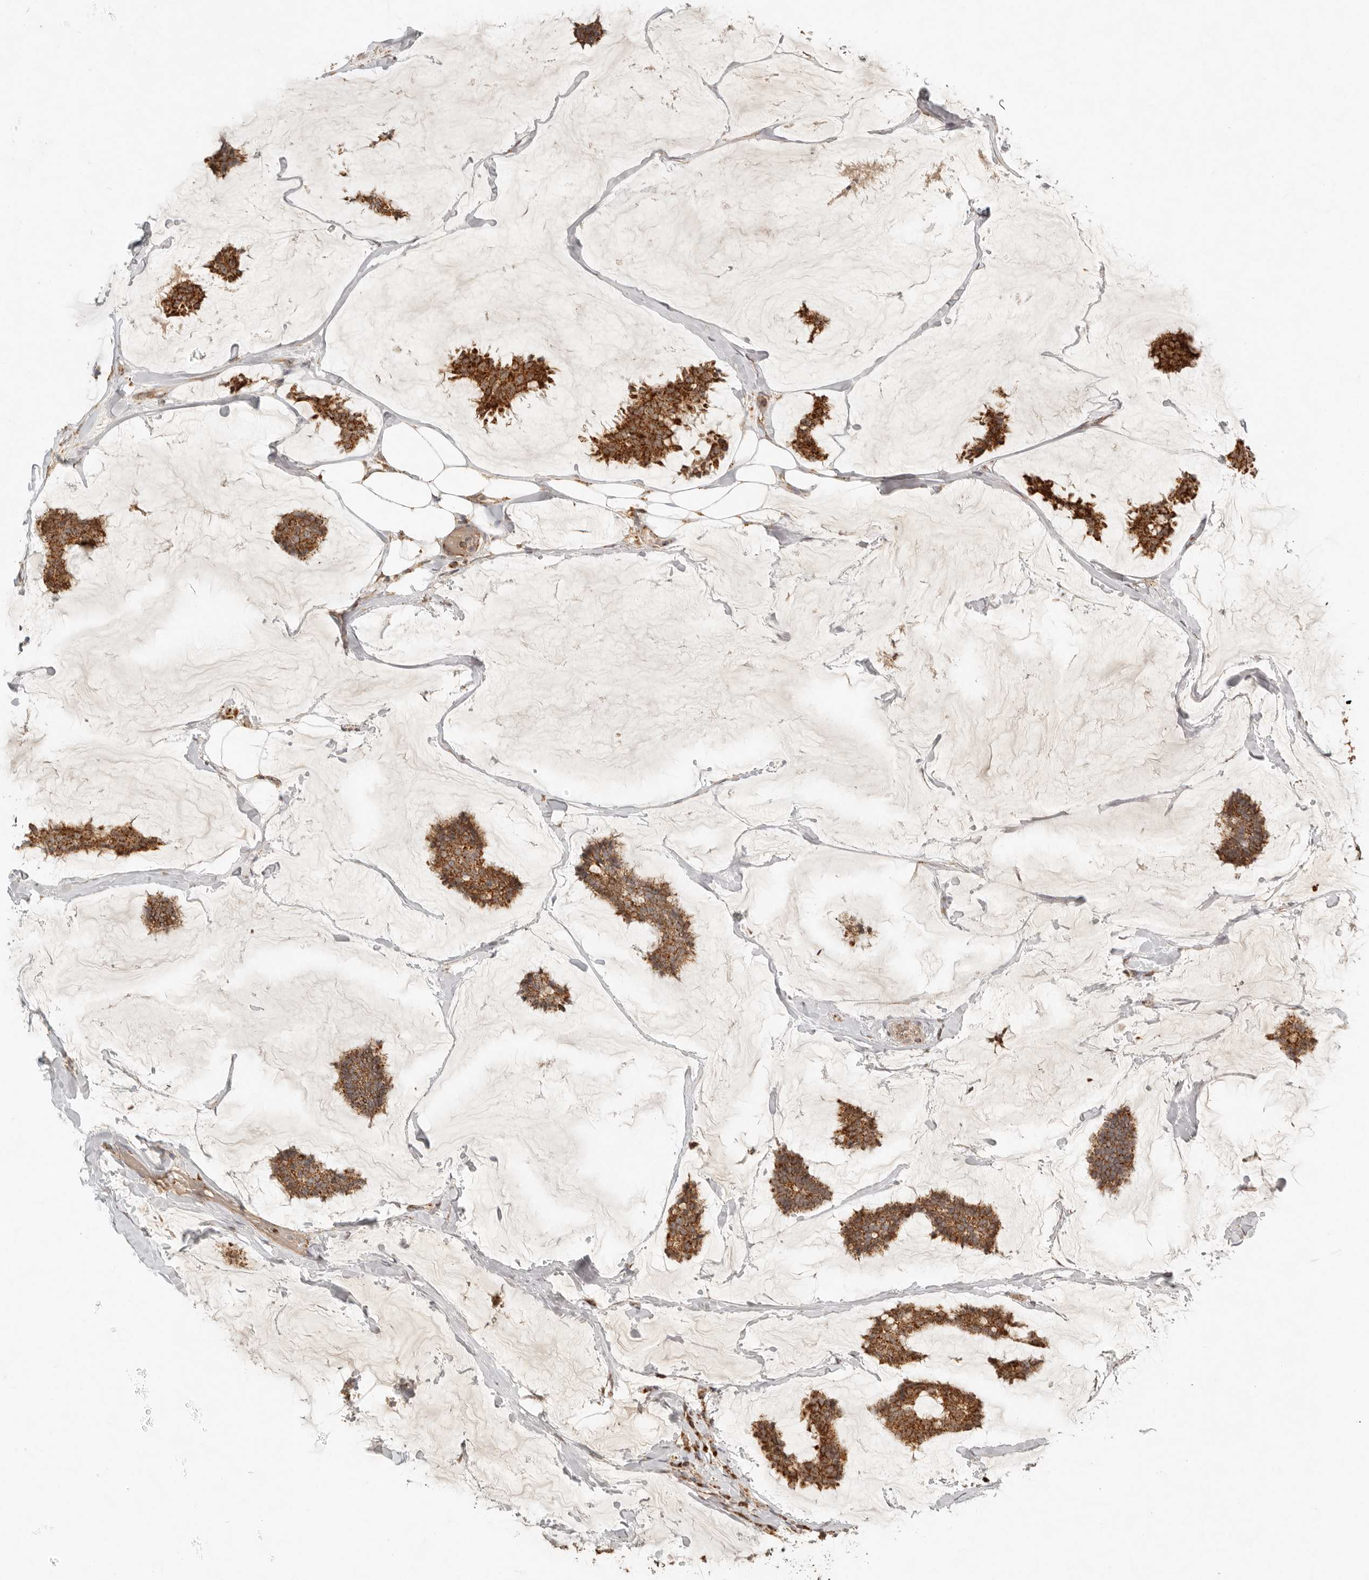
{"staining": {"intensity": "strong", "quantity": ">75%", "location": "cytoplasmic/membranous"}, "tissue": "breast cancer", "cell_type": "Tumor cells", "image_type": "cancer", "snomed": [{"axis": "morphology", "description": "Duct carcinoma"}, {"axis": "topography", "description": "Breast"}], "caption": "Brown immunohistochemical staining in human invasive ductal carcinoma (breast) demonstrates strong cytoplasmic/membranous positivity in about >75% of tumor cells. The staining is performed using DAB (3,3'-diaminobenzidine) brown chromogen to label protein expression. The nuclei are counter-stained blue using hematoxylin.", "gene": "MRPL55", "patient": {"sex": "female", "age": 93}}